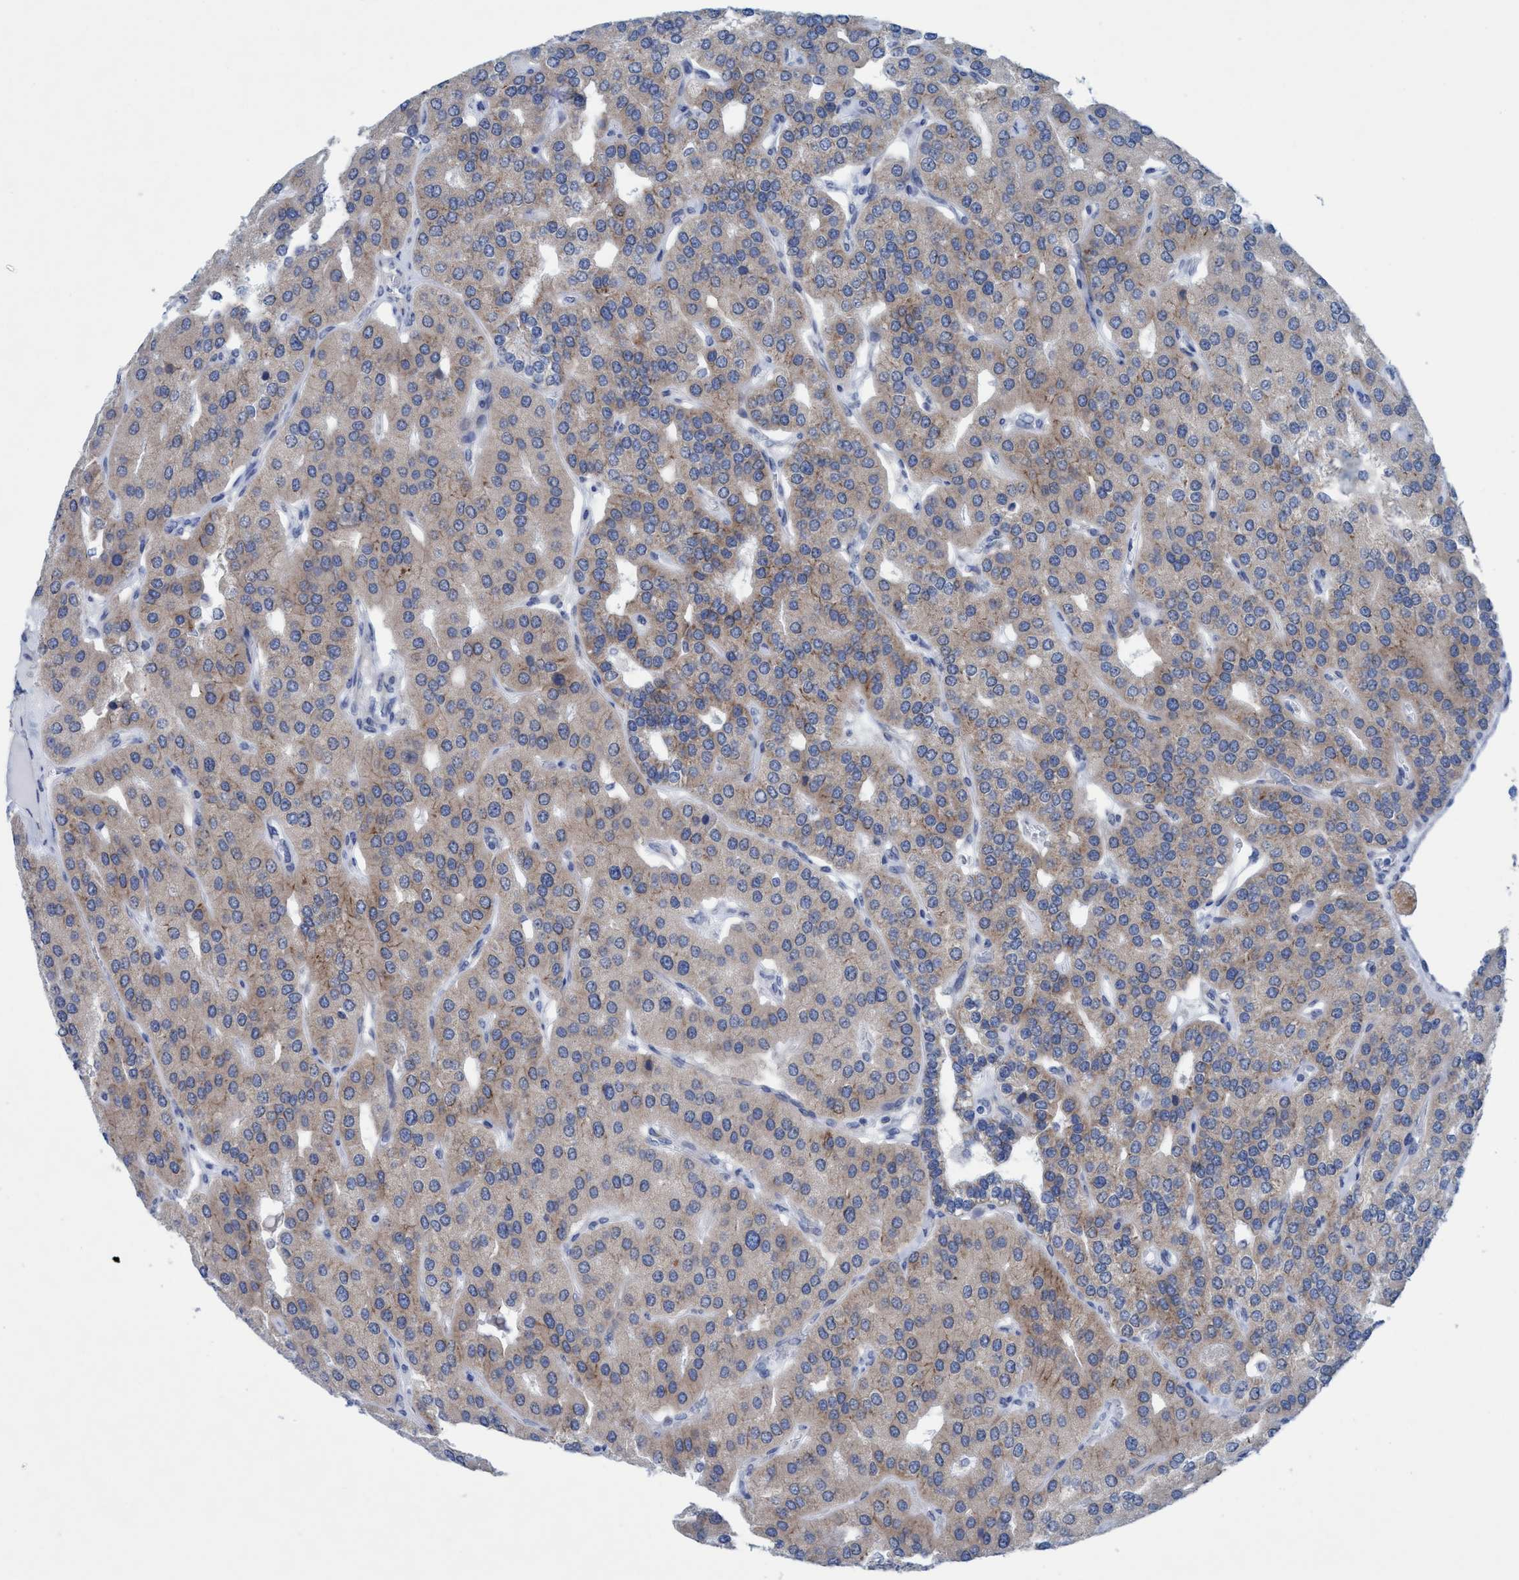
{"staining": {"intensity": "weak", "quantity": "25%-75%", "location": "cytoplasmic/membranous"}, "tissue": "parathyroid gland", "cell_type": "Glandular cells", "image_type": "normal", "snomed": [{"axis": "morphology", "description": "Normal tissue, NOS"}, {"axis": "morphology", "description": "Adenoma, NOS"}, {"axis": "topography", "description": "Parathyroid gland"}], "caption": "Brown immunohistochemical staining in unremarkable parathyroid gland exhibits weak cytoplasmic/membranous positivity in about 25%-75% of glandular cells. (DAB = brown stain, brightfield microscopy at high magnification).", "gene": "RSAD1", "patient": {"sex": "female", "age": 86}}